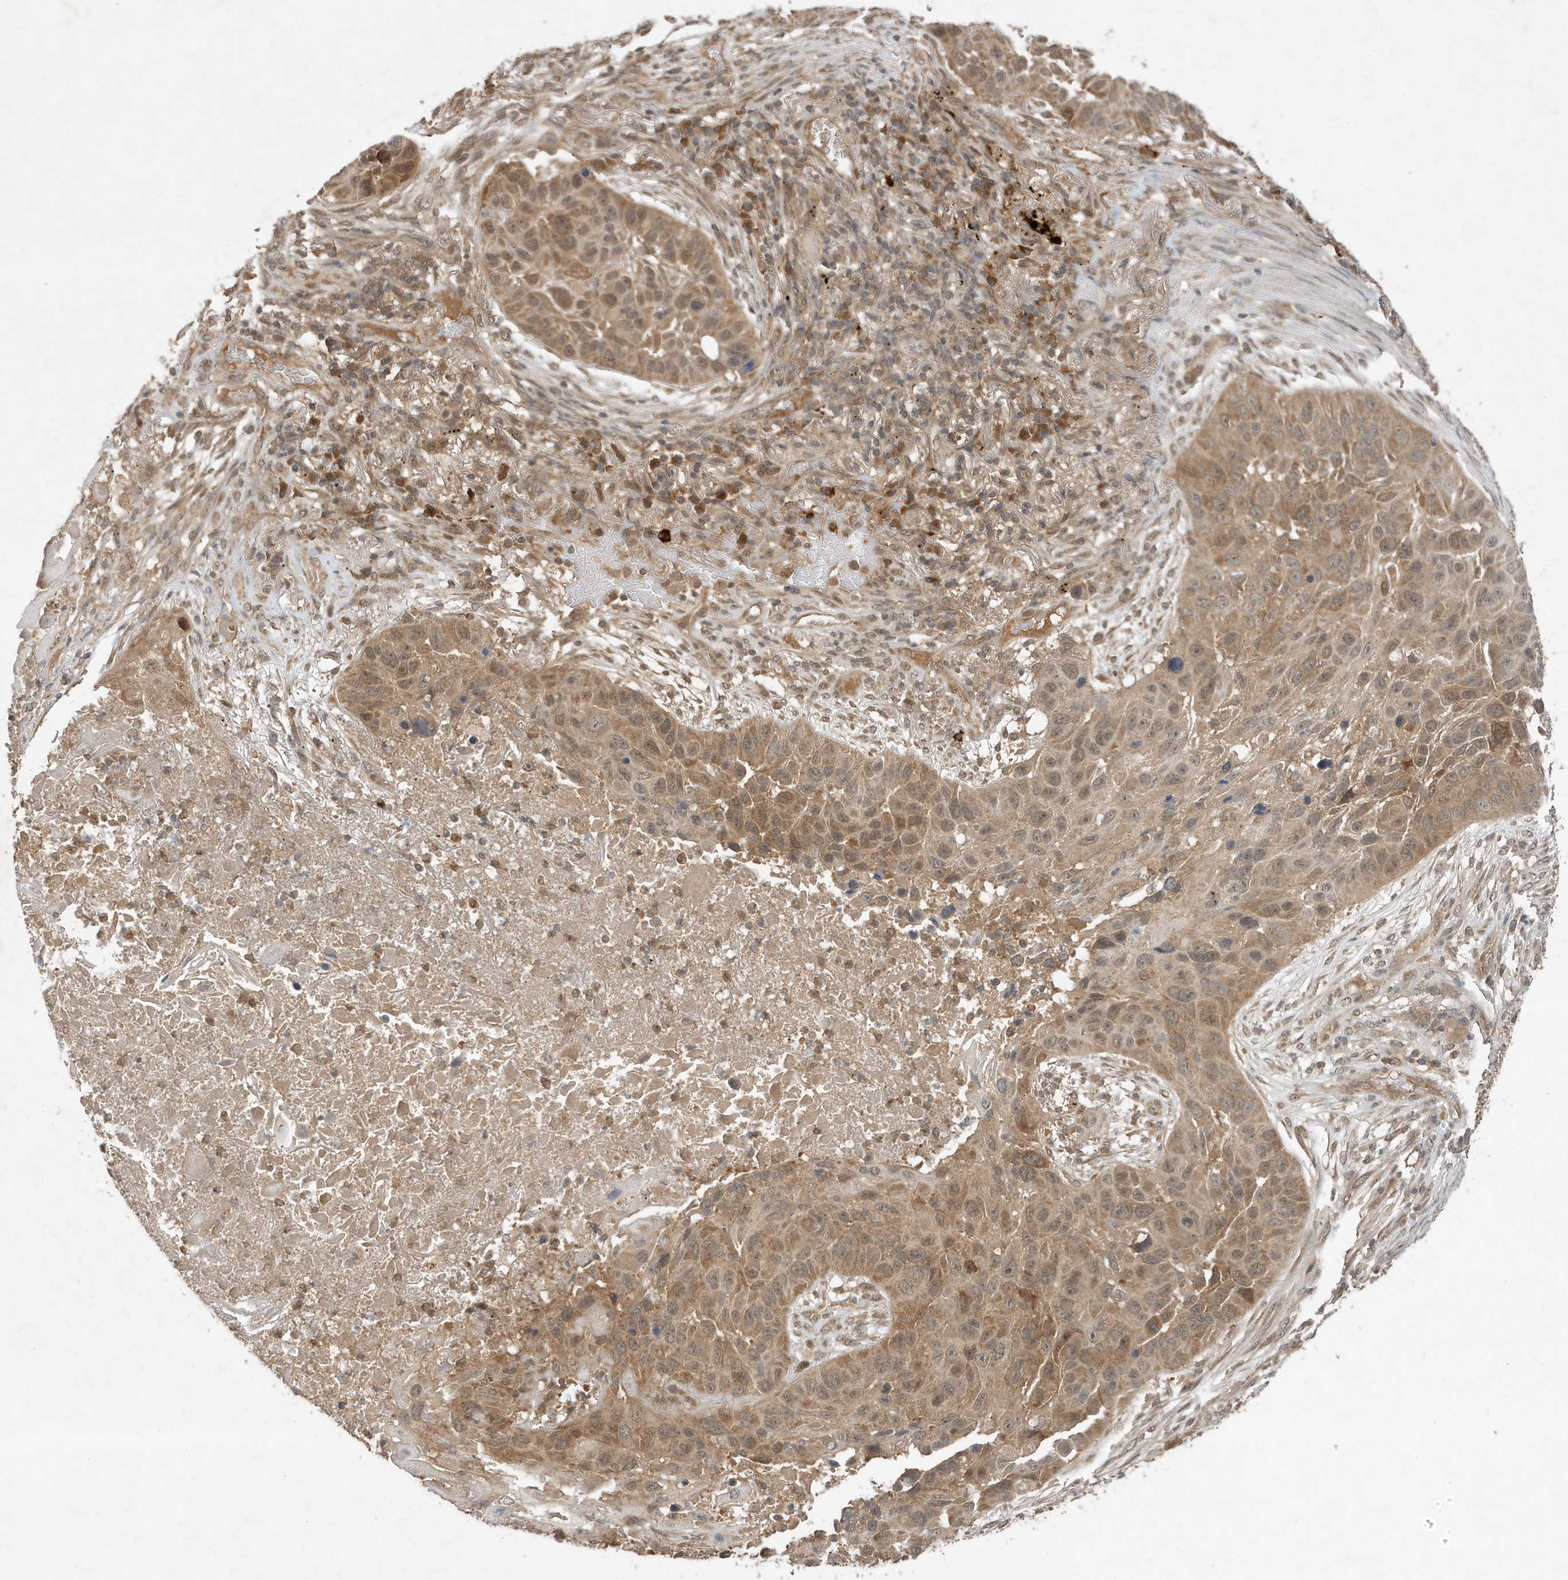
{"staining": {"intensity": "moderate", "quantity": ">75%", "location": "cytoplasmic/membranous"}, "tissue": "lung cancer", "cell_type": "Tumor cells", "image_type": "cancer", "snomed": [{"axis": "morphology", "description": "Squamous cell carcinoma, NOS"}, {"axis": "topography", "description": "Lung"}], "caption": "IHC (DAB (3,3'-diaminobenzidine)) staining of lung cancer (squamous cell carcinoma) shows moderate cytoplasmic/membranous protein positivity in approximately >75% of tumor cells.", "gene": "ABCB9", "patient": {"sex": "male", "age": 57}}